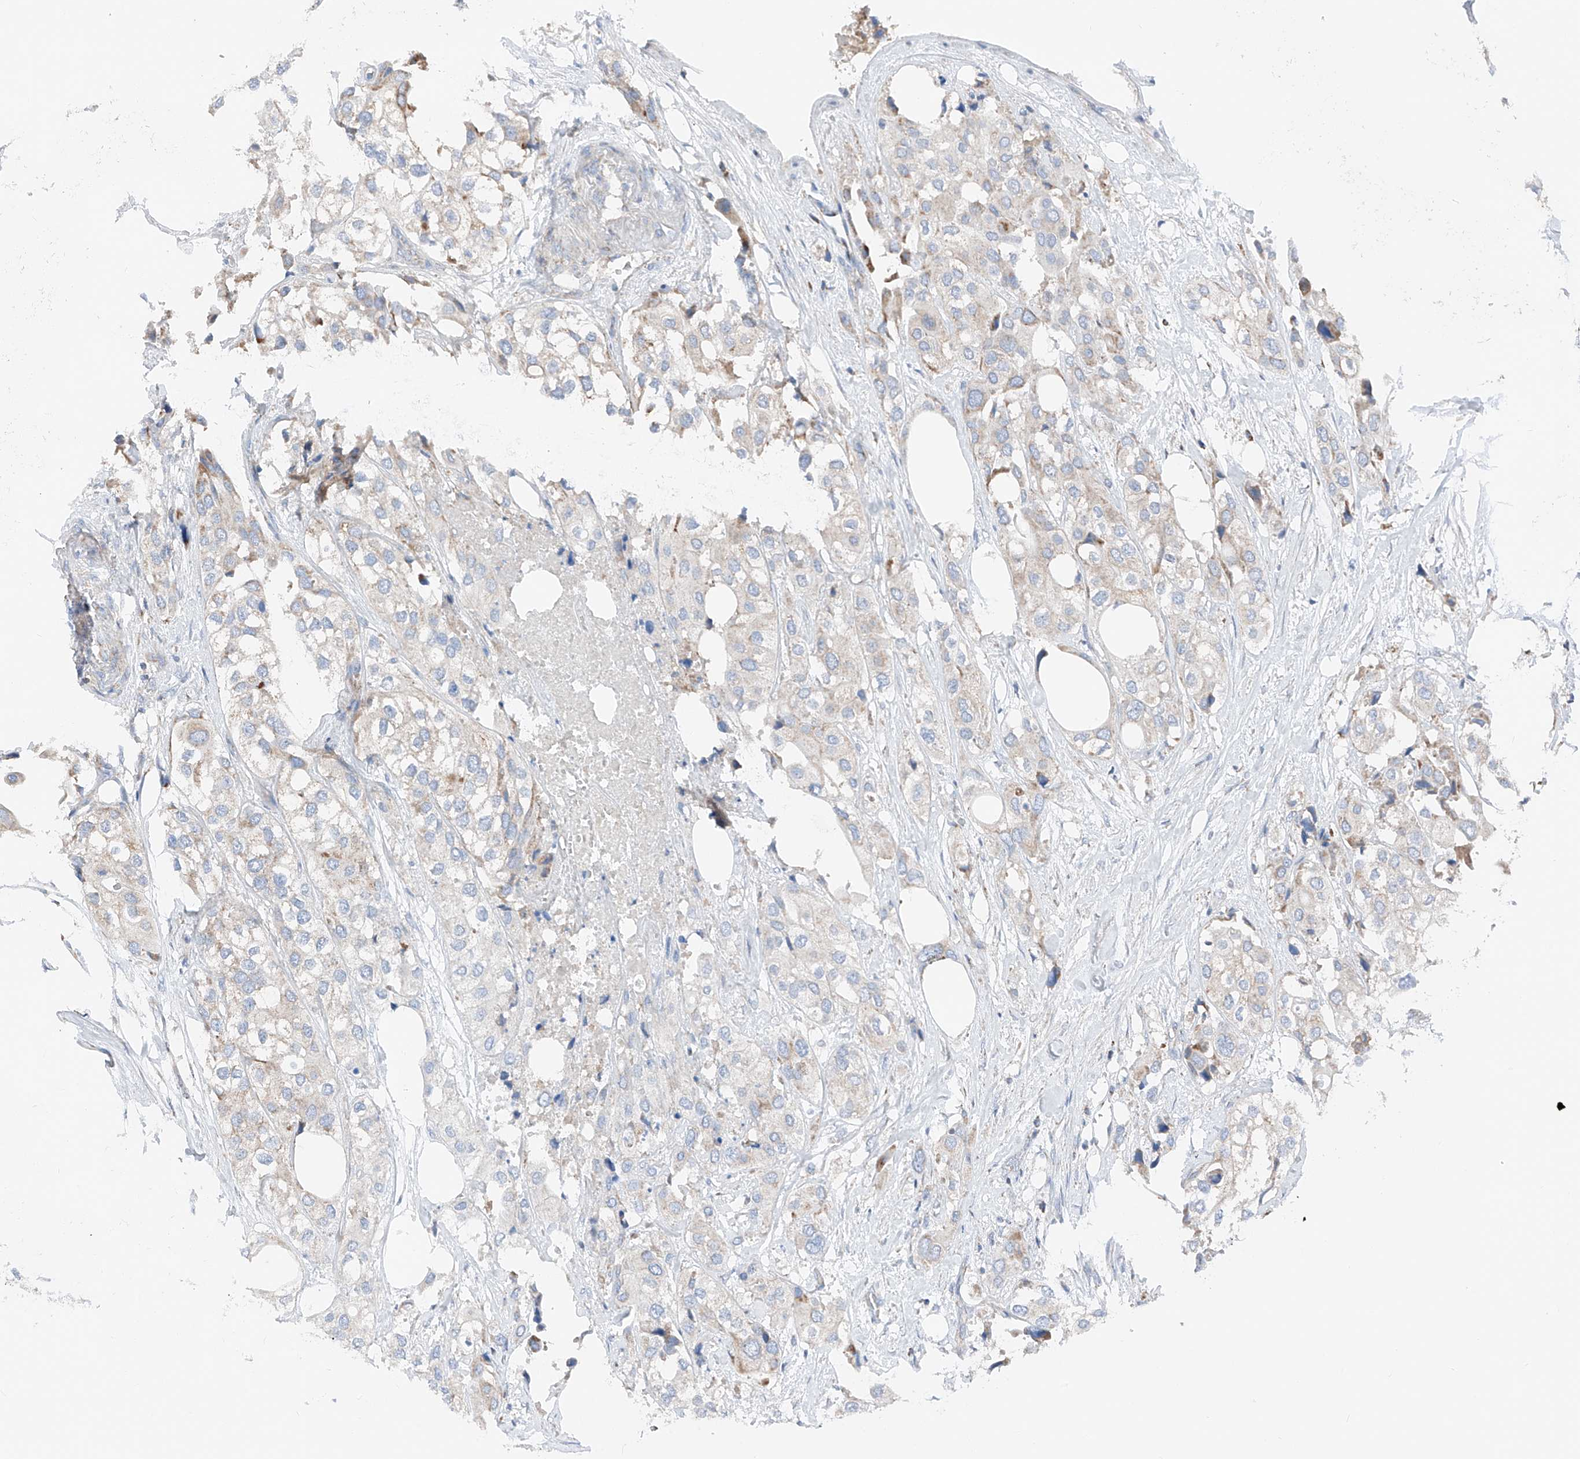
{"staining": {"intensity": "weak", "quantity": "<25%", "location": "cytoplasmic/membranous"}, "tissue": "urothelial cancer", "cell_type": "Tumor cells", "image_type": "cancer", "snomed": [{"axis": "morphology", "description": "Urothelial carcinoma, High grade"}, {"axis": "topography", "description": "Urinary bladder"}], "caption": "Image shows no significant protein staining in tumor cells of high-grade urothelial carcinoma.", "gene": "MRAP", "patient": {"sex": "male", "age": 64}}